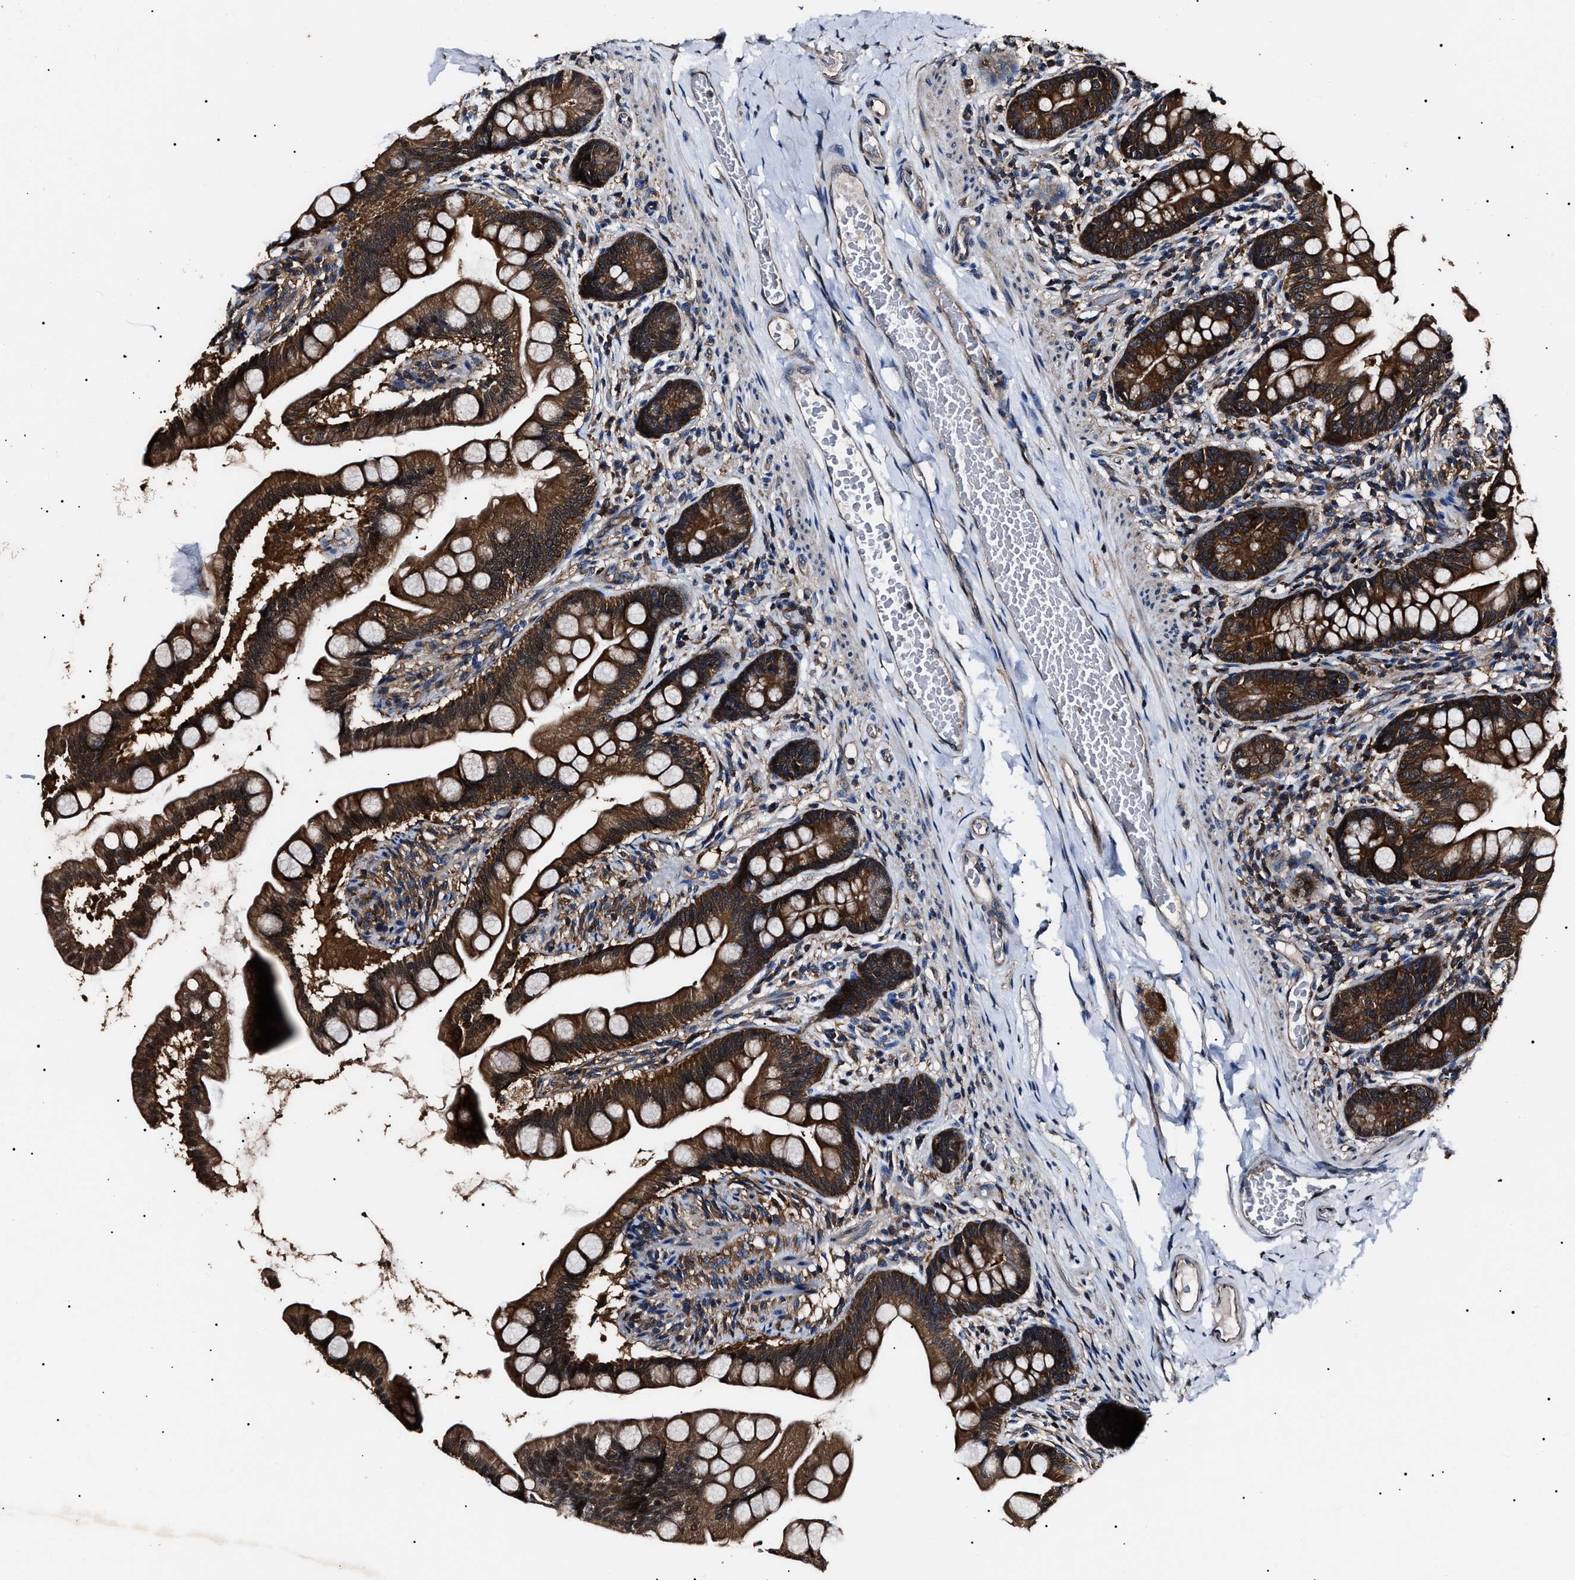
{"staining": {"intensity": "strong", "quantity": ">75%", "location": "cytoplasmic/membranous"}, "tissue": "small intestine", "cell_type": "Glandular cells", "image_type": "normal", "snomed": [{"axis": "morphology", "description": "Normal tissue, NOS"}, {"axis": "topography", "description": "Small intestine"}], "caption": "Small intestine stained with IHC exhibits strong cytoplasmic/membranous positivity in approximately >75% of glandular cells. The staining was performed using DAB (3,3'-diaminobenzidine), with brown indicating positive protein expression. Nuclei are stained blue with hematoxylin.", "gene": "CCT8", "patient": {"sex": "female", "age": 56}}